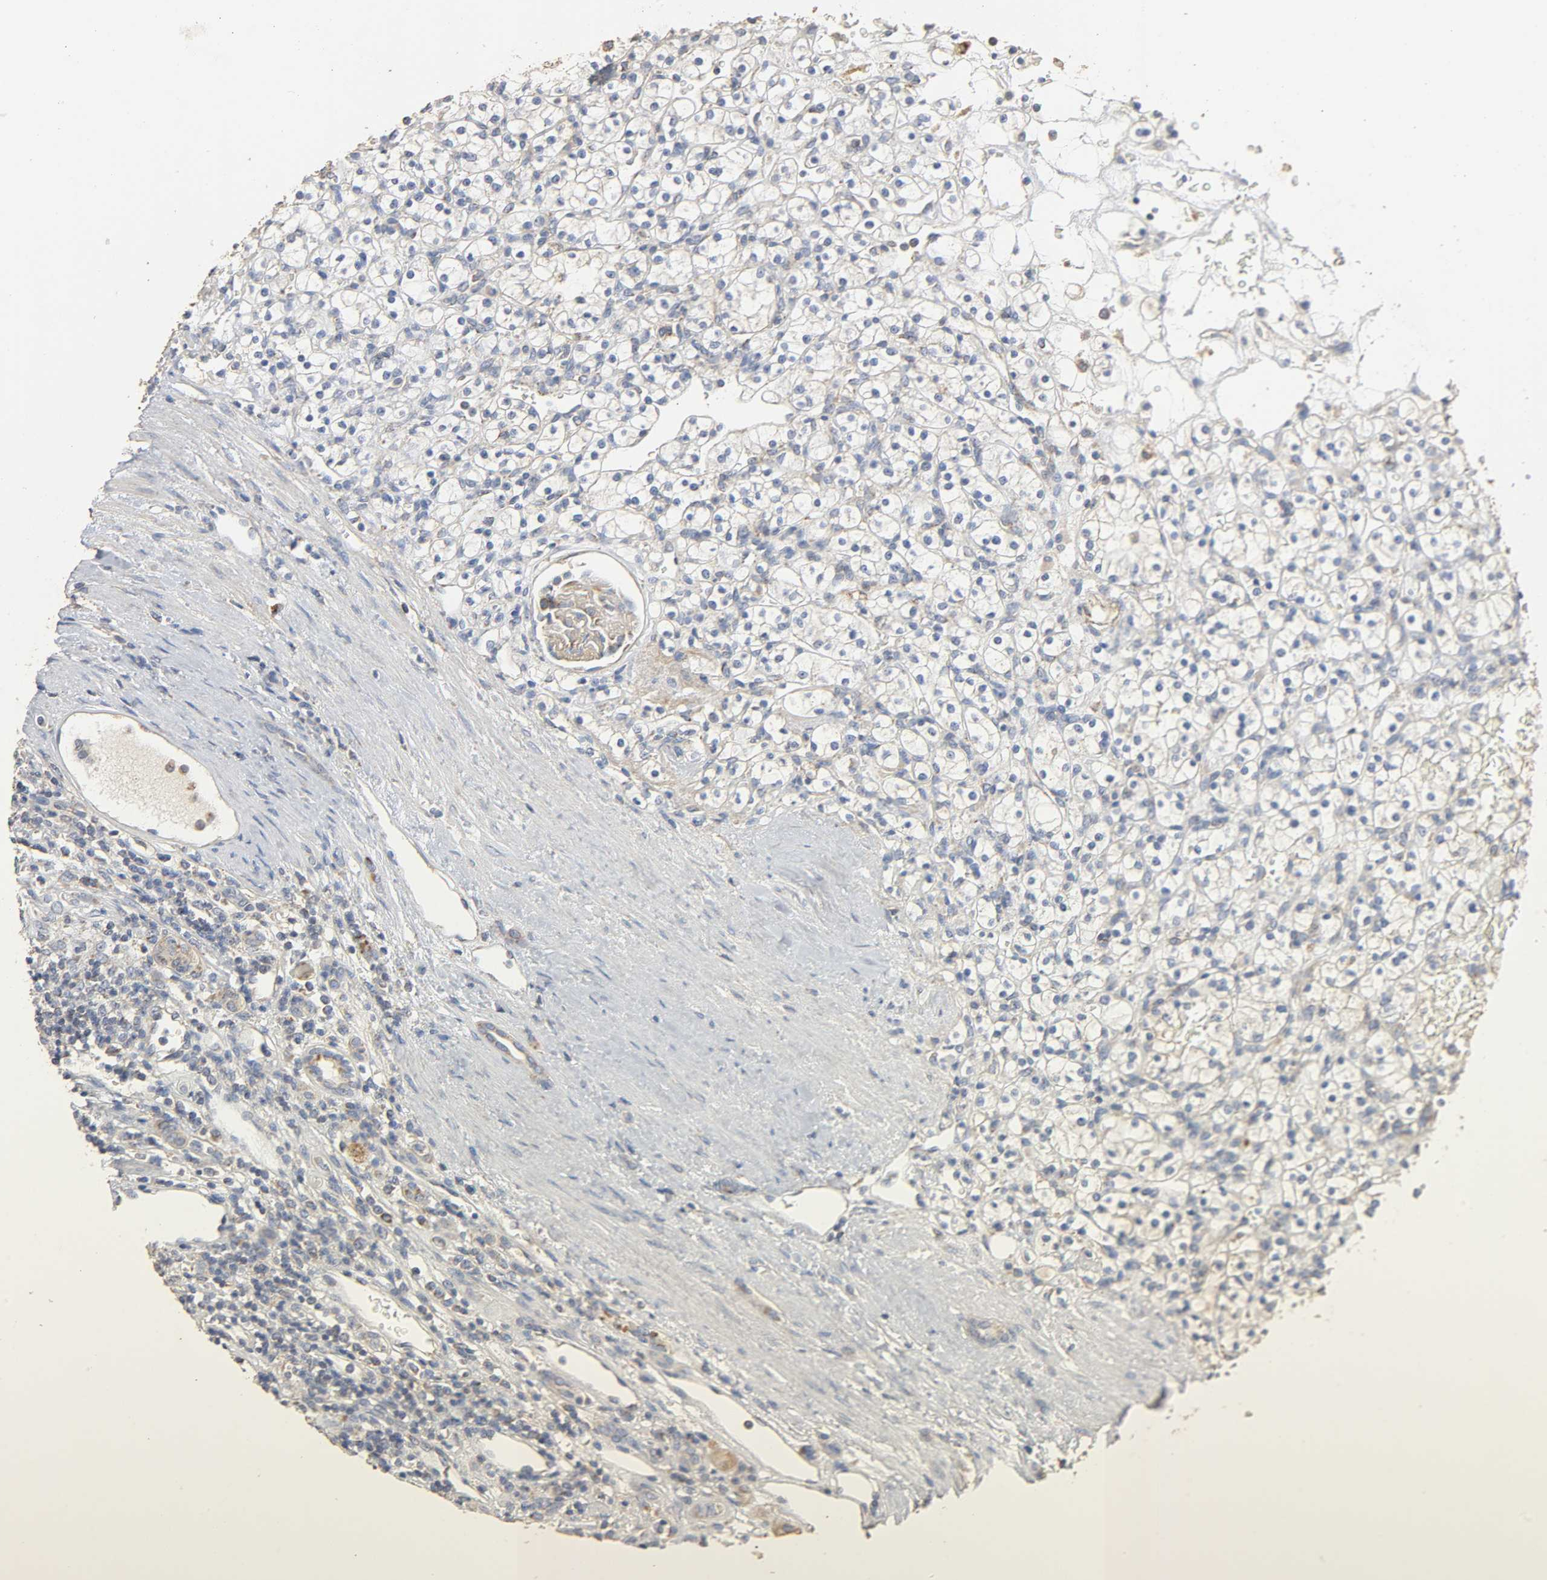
{"staining": {"intensity": "negative", "quantity": "none", "location": "none"}, "tissue": "renal cancer", "cell_type": "Tumor cells", "image_type": "cancer", "snomed": [{"axis": "morphology", "description": "Normal tissue, NOS"}, {"axis": "morphology", "description": "Adenocarcinoma, NOS"}, {"axis": "topography", "description": "Kidney"}], "caption": "There is no significant expression in tumor cells of renal adenocarcinoma.", "gene": "NDUFS3", "patient": {"sex": "female", "age": 55}}